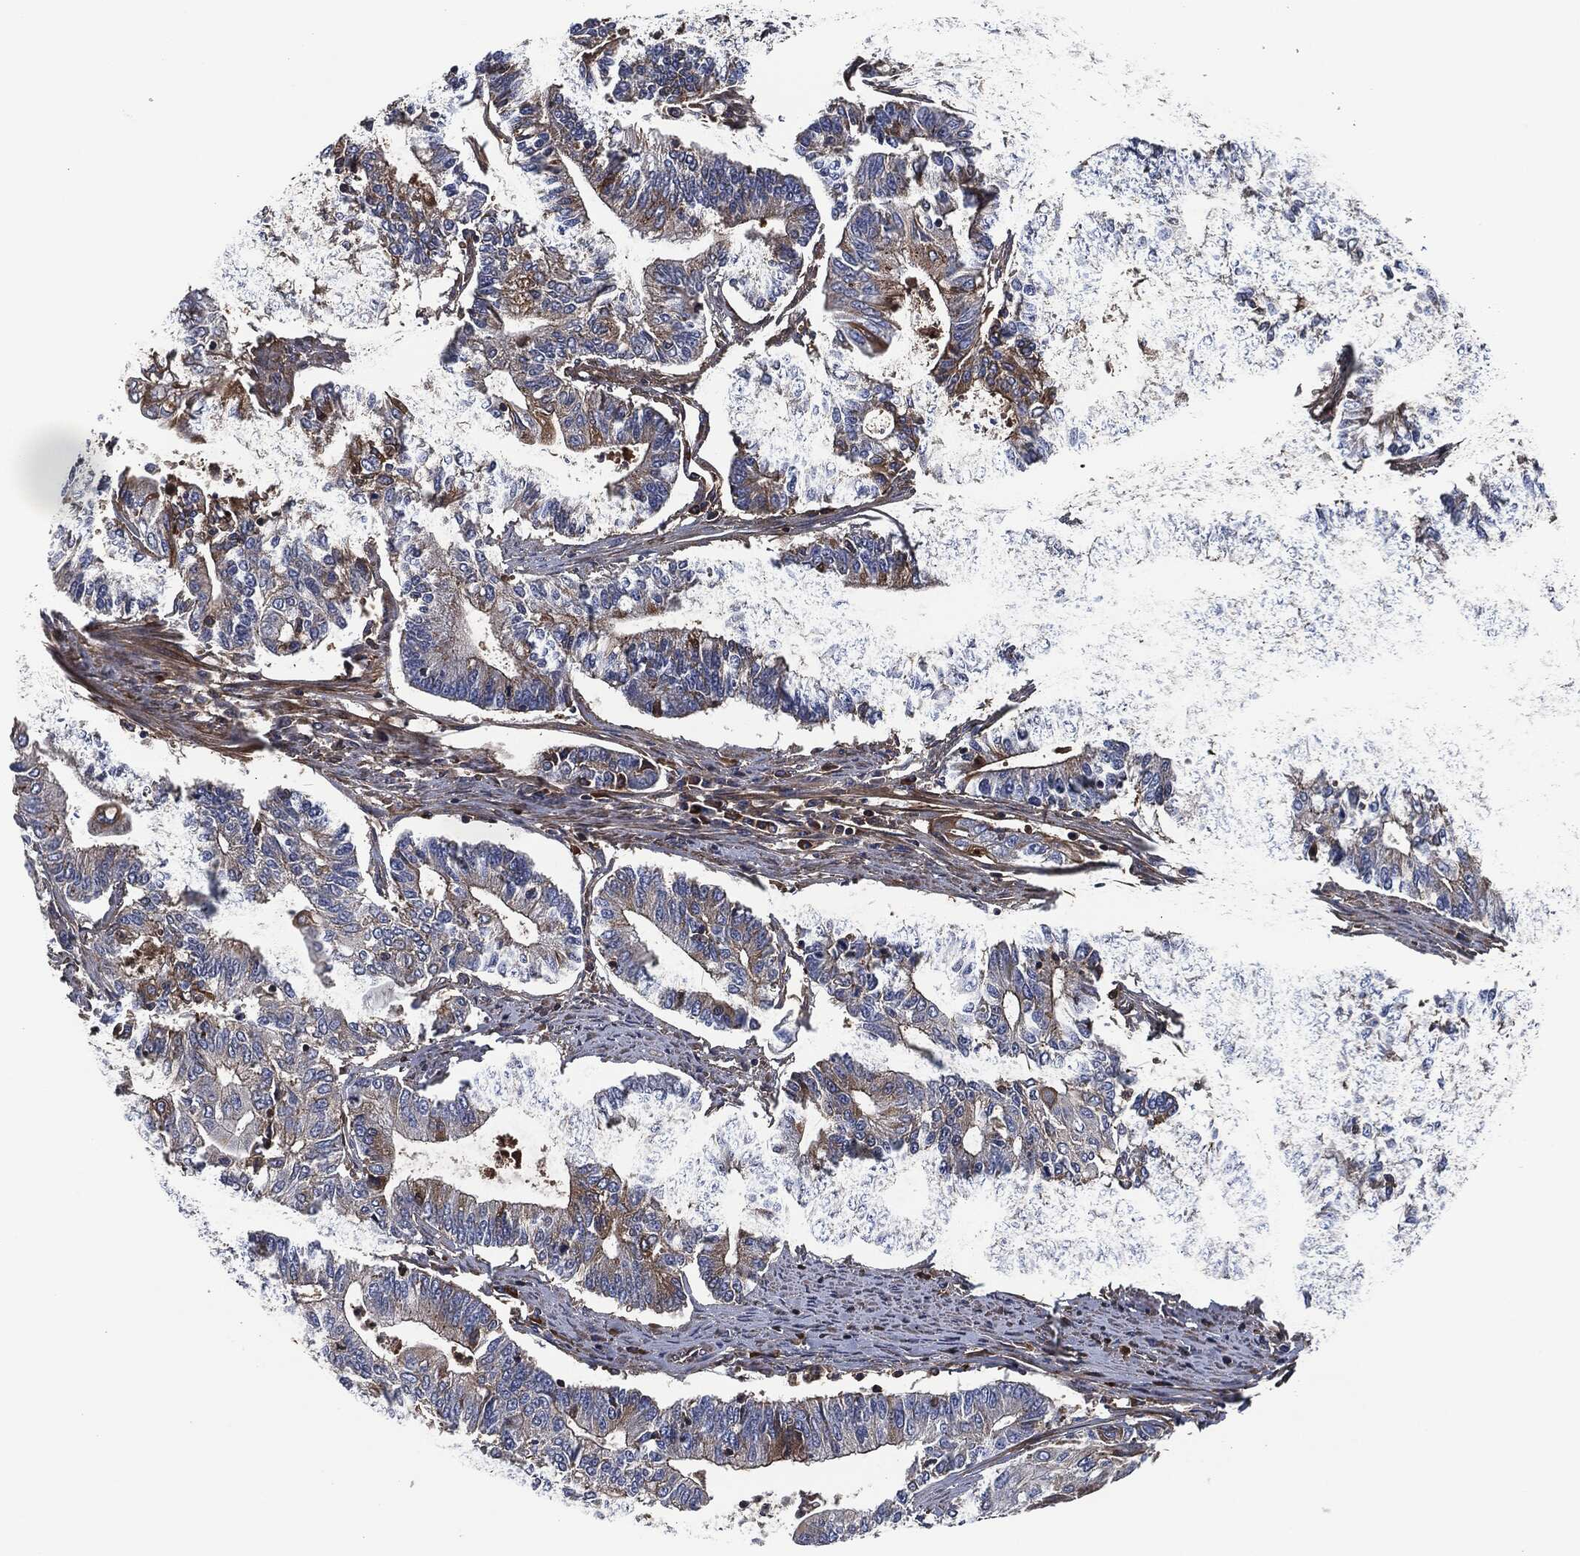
{"staining": {"intensity": "moderate", "quantity": "<25%", "location": "cytoplasmic/membranous"}, "tissue": "endometrial cancer", "cell_type": "Tumor cells", "image_type": "cancer", "snomed": [{"axis": "morphology", "description": "Adenocarcinoma, NOS"}, {"axis": "topography", "description": "Uterus"}, {"axis": "topography", "description": "Endometrium"}], "caption": "Immunohistochemistry (IHC) staining of endometrial adenocarcinoma, which displays low levels of moderate cytoplasmic/membranous positivity in approximately <25% of tumor cells indicating moderate cytoplasmic/membranous protein staining. The staining was performed using DAB (3,3'-diaminobenzidine) (brown) for protein detection and nuclei were counterstained in hematoxylin (blue).", "gene": "LGALS9", "patient": {"sex": "female", "age": 54}}